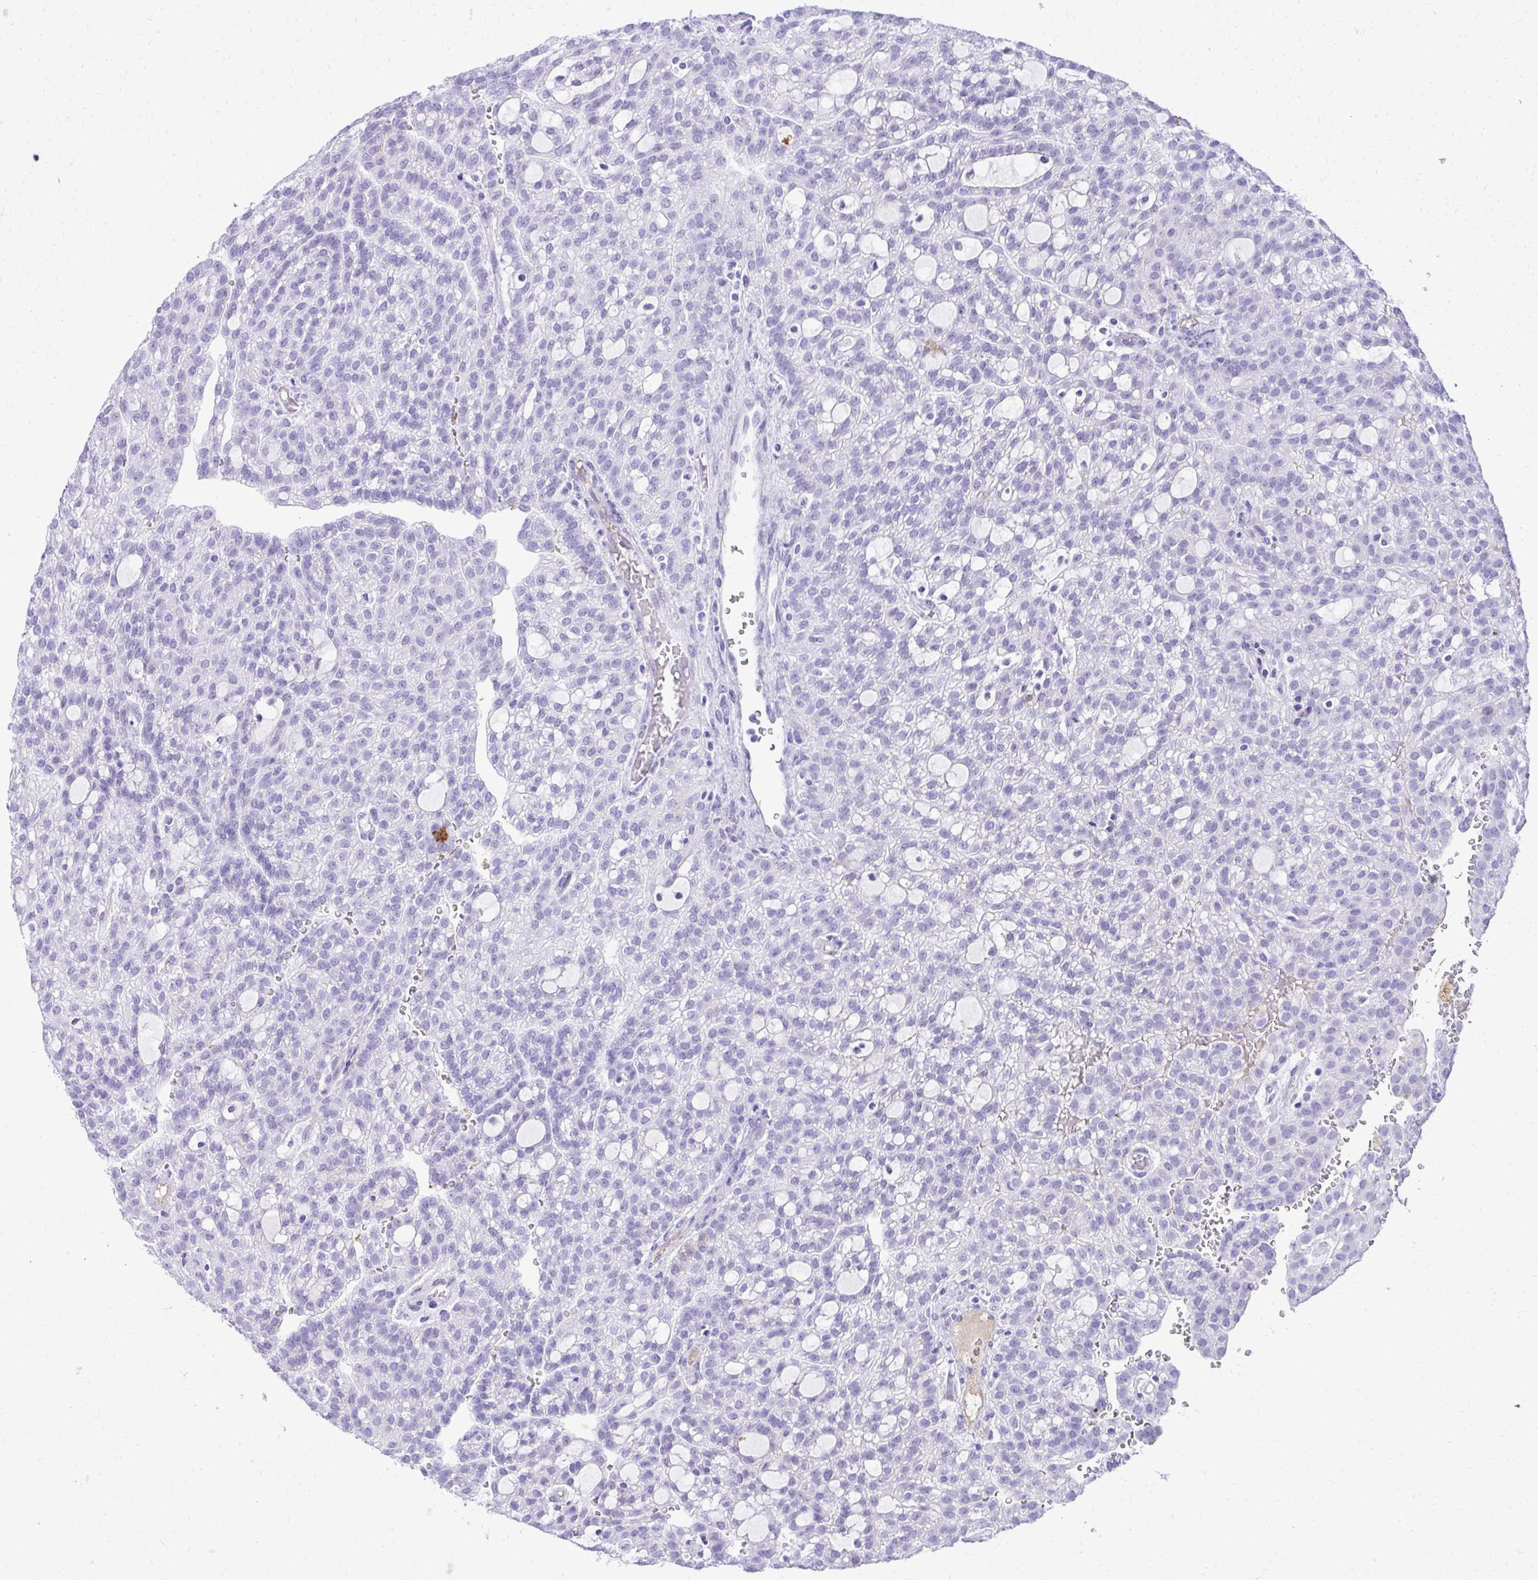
{"staining": {"intensity": "negative", "quantity": "none", "location": "none"}, "tissue": "renal cancer", "cell_type": "Tumor cells", "image_type": "cancer", "snomed": [{"axis": "morphology", "description": "Adenocarcinoma, NOS"}, {"axis": "topography", "description": "Kidney"}], "caption": "There is no significant expression in tumor cells of adenocarcinoma (renal).", "gene": "PITPNM3", "patient": {"sex": "male", "age": 63}}